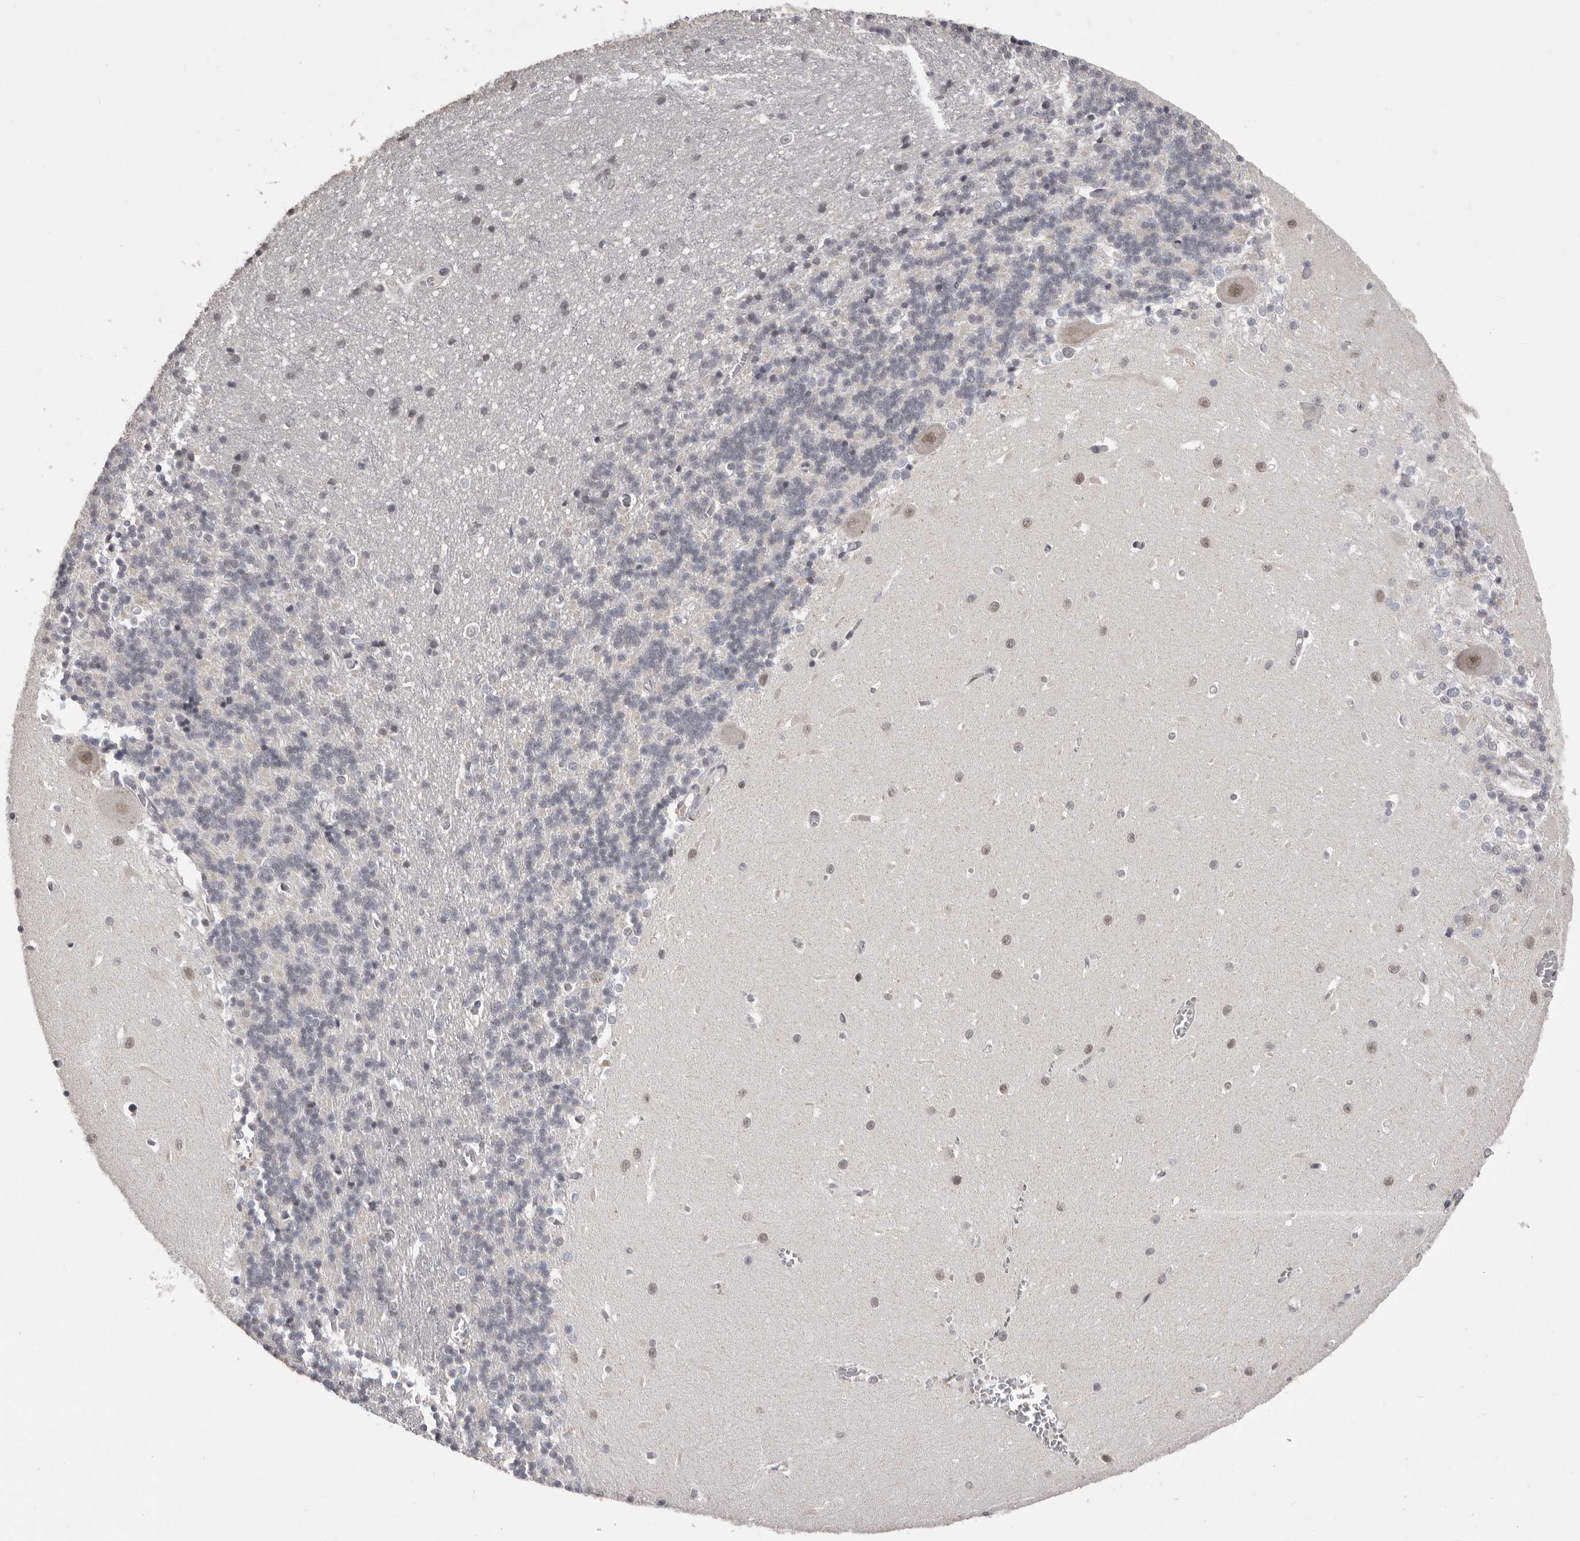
{"staining": {"intensity": "negative", "quantity": "none", "location": "none"}, "tissue": "cerebellum", "cell_type": "Cells in granular layer", "image_type": "normal", "snomed": [{"axis": "morphology", "description": "Normal tissue, NOS"}, {"axis": "topography", "description": "Cerebellum"}], "caption": "IHC of benign human cerebellum demonstrates no positivity in cells in granular layer.", "gene": "SRCAP", "patient": {"sex": "male", "age": 37}}